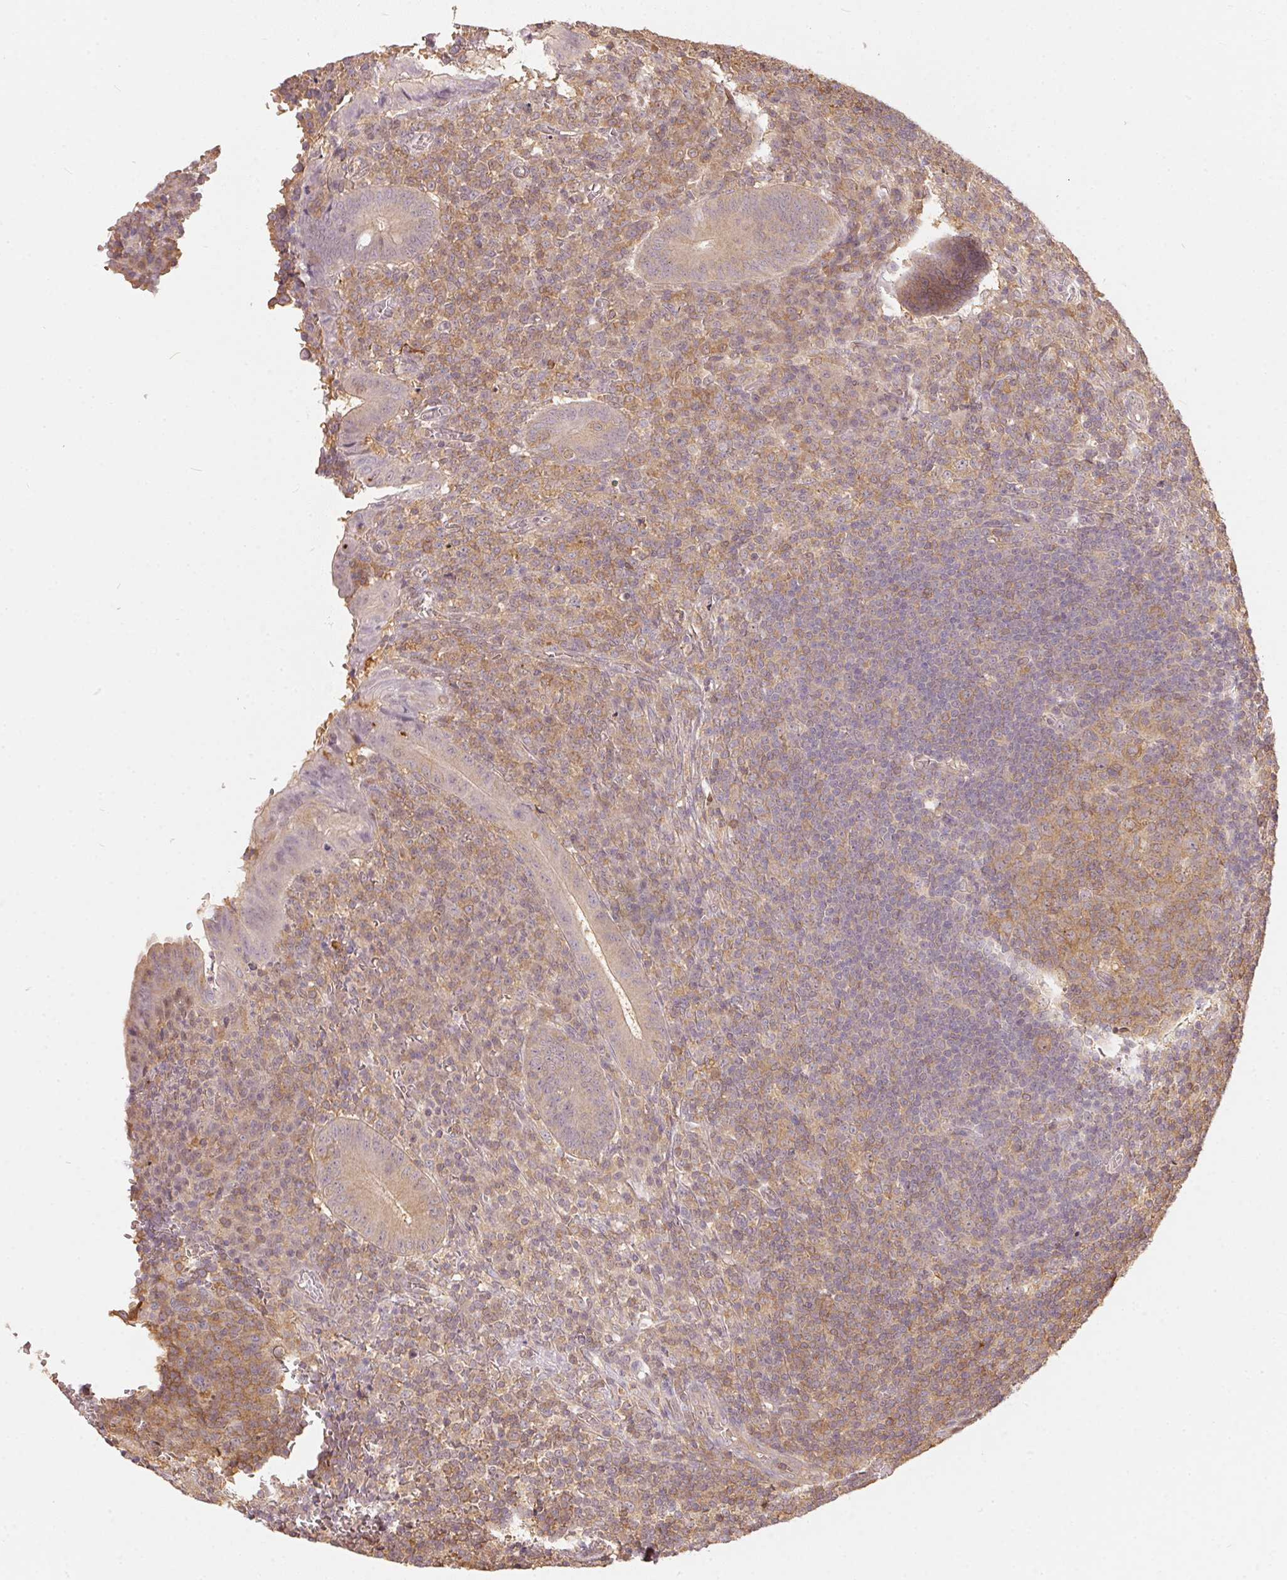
{"staining": {"intensity": "weak", "quantity": "<25%", "location": "cytoplasmic/membranous"}, "tissue": "appendix", "cell_type": "Glandular cells", "image_type": "normal", "snomed": [{"axis": "morphology", "description": "Normal tissue, NOS"}, {"axis": "topography", "description": "Appendix"}], "caption": "Normal appendix was stained to show a protein in brown. There is no significant positivity in glandular cells. (Stains: DAB (3,3'-diaminobenzidine) IHC with hematoxylin counter stain, Microscopy: brightfield microscopy at high magnification).", "gene": "BLMH", "patient": {"sex": "male", "age": 18}}